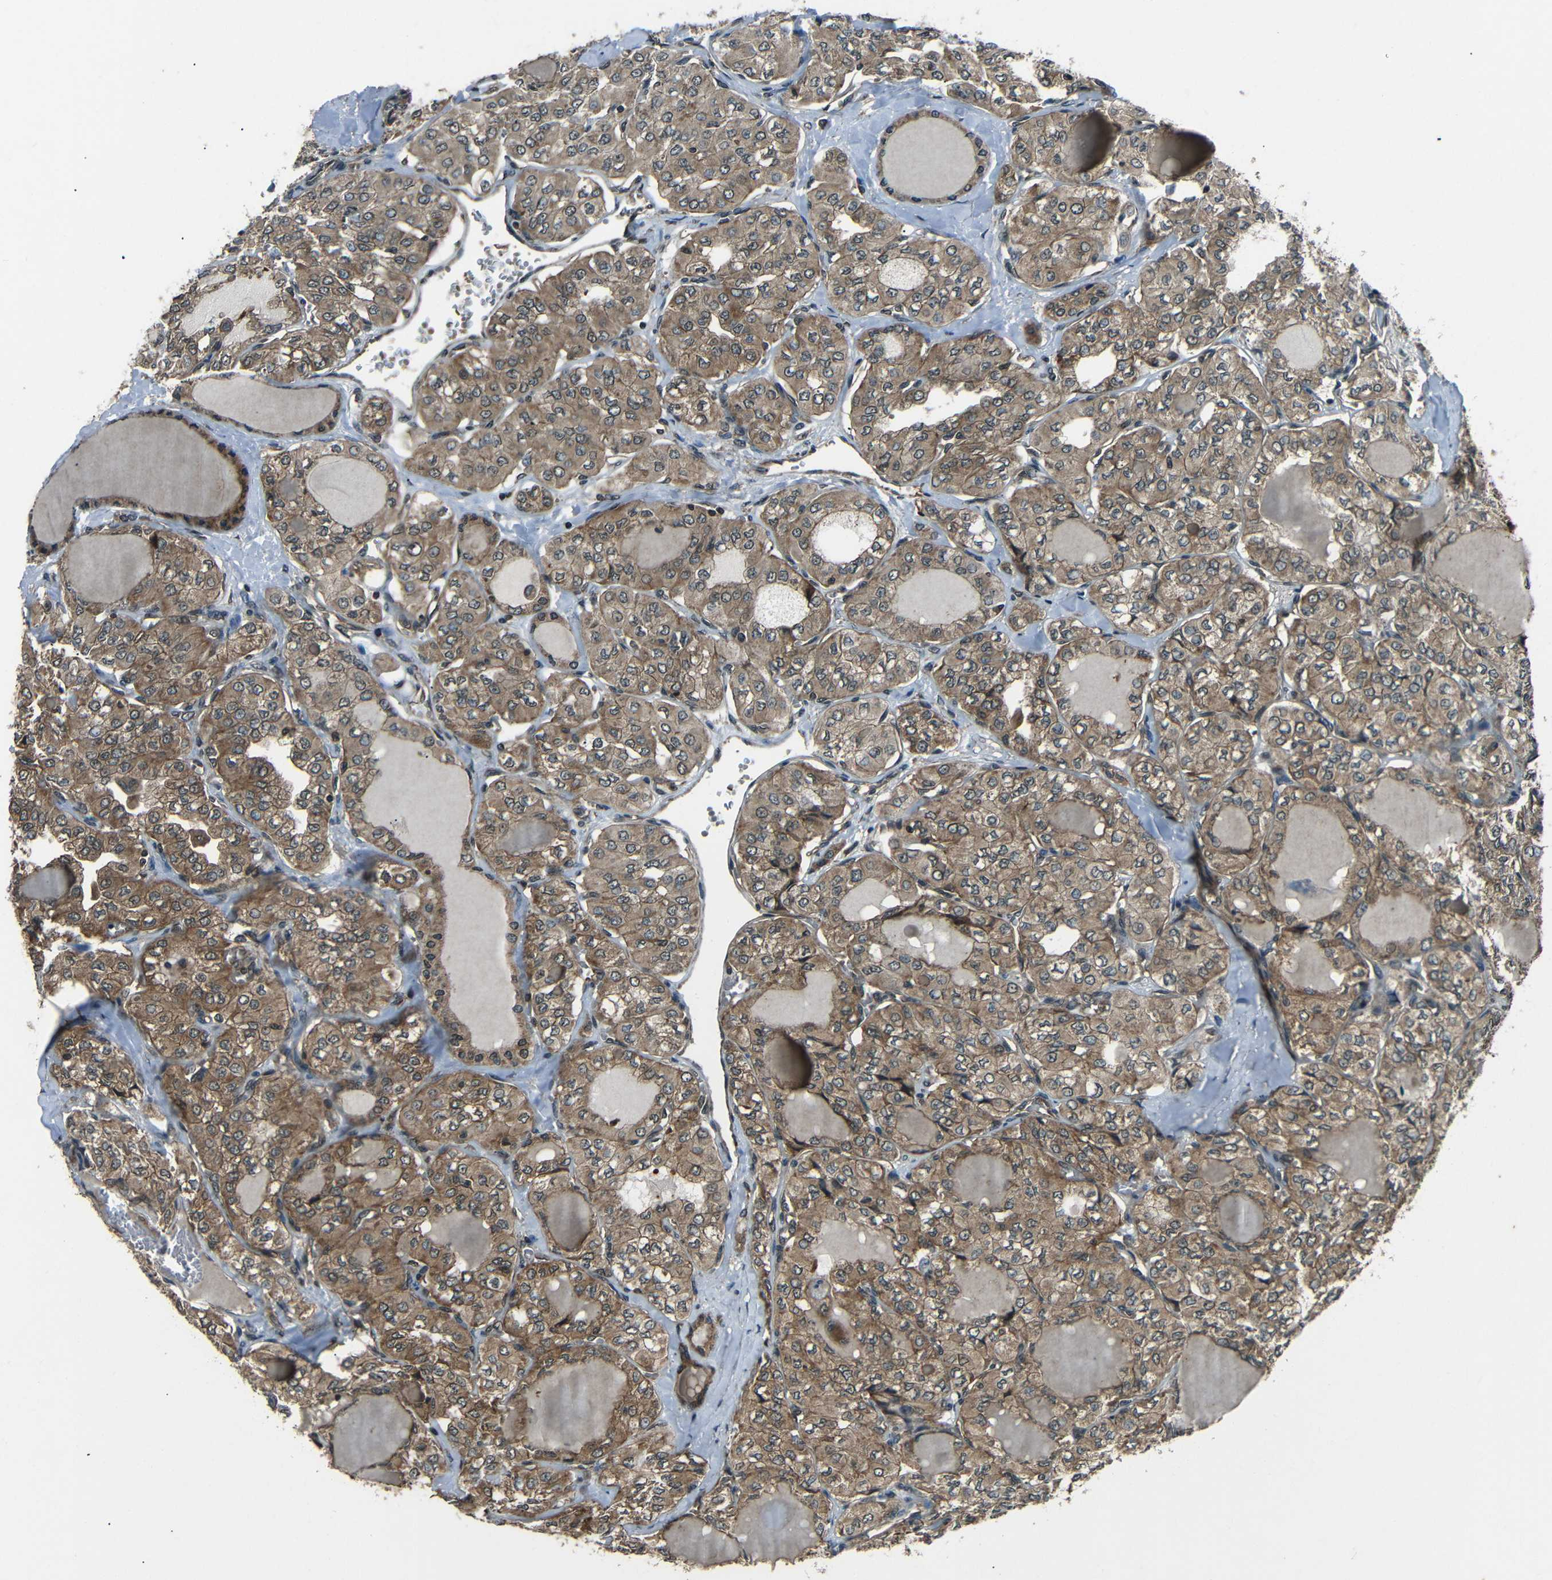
{"staining": {"intensity": "moderate", "quantity": ">75%", "location": "cytoplasmic/membranous"}, "tissue": "thyroid cancer", "cell_type": "Tumor cells", "image_type": "cancer", "snomed": [{"axis": "morphology", "description": "Papillary adenocarcinoma, NOS"}, {"axis": "topography", "description": "Thyroid gland"}], "caption": "This is a photomicrograph of immunohistochemistry (IHC) staining of thyroid papillary adenocarcinoma, which shows moderate expression in the cytoplasmic/membranous of tumor cells.", "gene": "PLK2", "patient": {"sex": "male", "age": 20}}